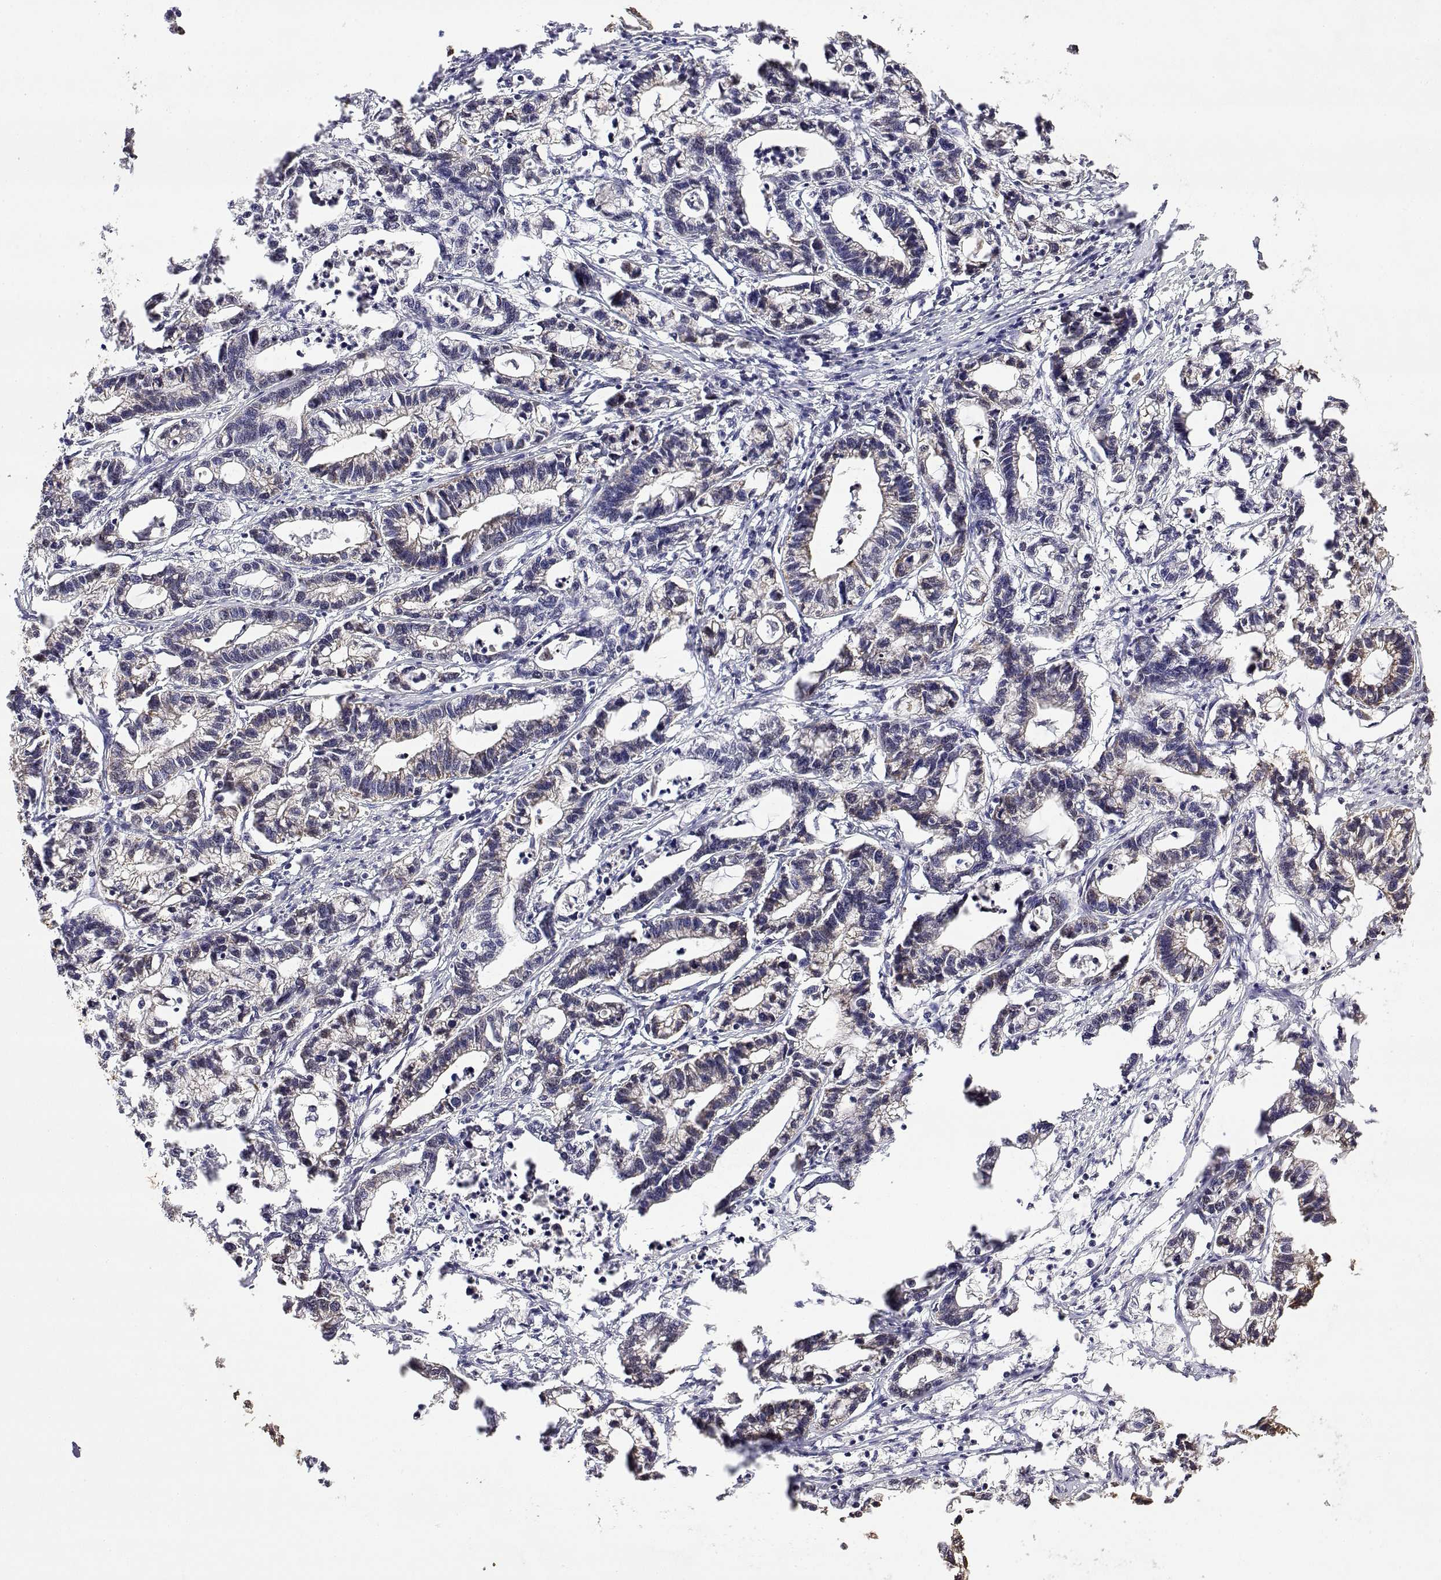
{"staining": {"intensity": "weak", "quantity": "25%-75%", "location": "cytoplasmic/membranous"}, "tissue": "stomach cancer", "cell_type": "Tumor cells", "image_type": "cancer", "snomed": [{"axis": "morphology", "description": "Adenocarcinoma, NOS"}, {"axis": "topography", "description": "Stomach"}], "caption": "Weak cytoplasmic/membranous protein positivity is present in about 25%-75% of tumor cells in stomach adenocarcinoma. The protein of interest is shown in brown color, while the nuclei are stained blue.", "gene": "GADD45GIP1", "patient": {"sex": "male", "age": 83}}